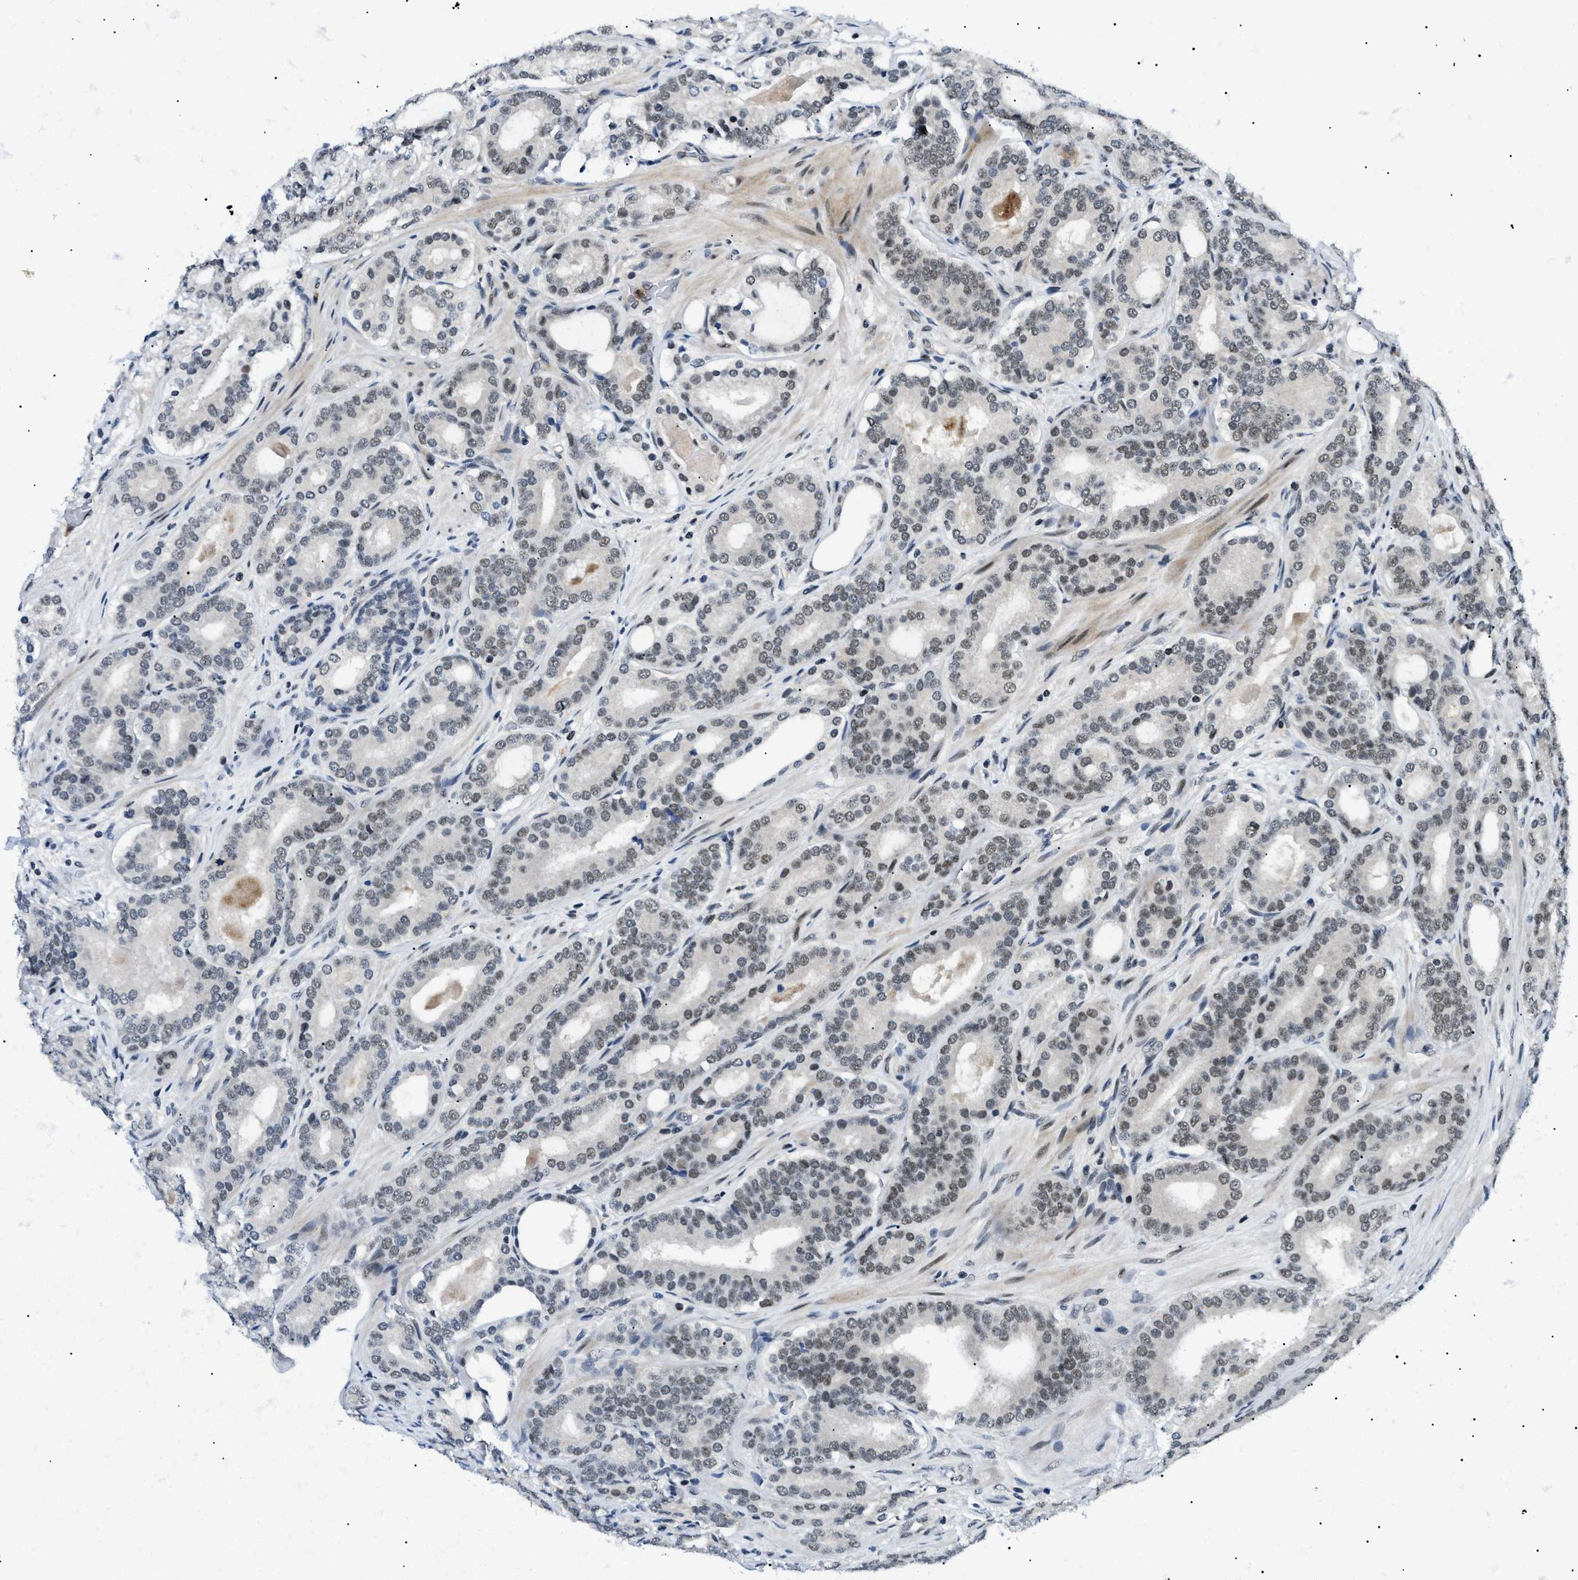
{"staining": {"intensity": "negative", "quantity": "none", "location": "none"}, "tissue": "prostate cancer", "cell_type": "Tumor cells", "image_type": "cancer", "snomed": [{"axis": "morphology", "description": "Adenocarcinoma, High grade"}, {"axis": "topography", "description": "Prostate"}], "caption": "Tumor cells show no significant protein expression in prostate cancer. The staining was performed using DAB to visualize the protein expression in brown, while the nuclei were stained in blue with hematoxylin (Magnification: 20x).", "gene": "RBM15", "patient": {"sex": "male", "age": 60}}